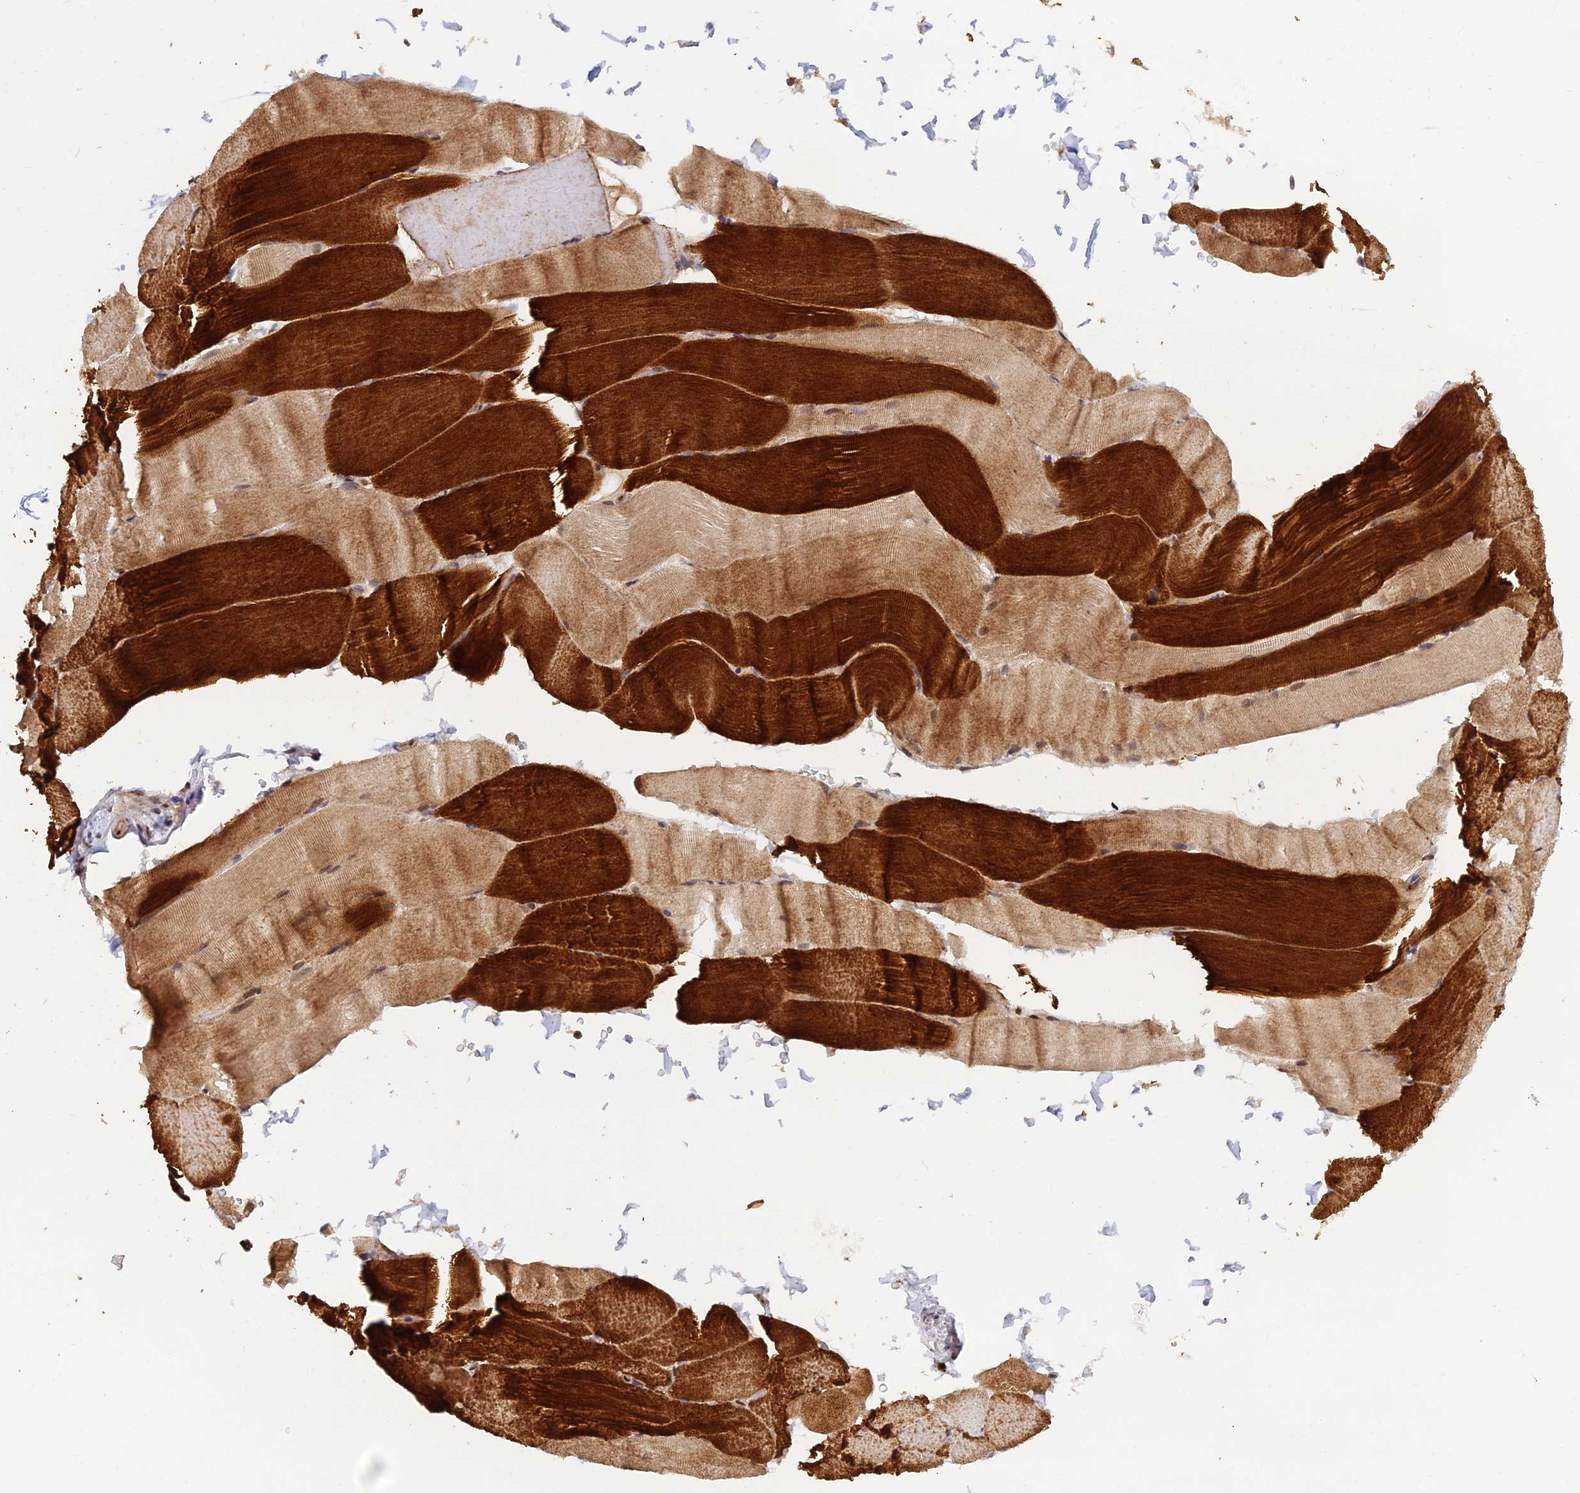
{"staining": {"intensity": "strong", "quantity": ">75%", "location": "cytoplasmic/membranous"}, "tissue": "skeletal muscle", "cell_type": "Myocytes", "image_type": "normal", "snomed": [{"axis": "morphology", "description": "Normal tissue, NOS"}, {"axis": "topography", "description": "Skeletal muscle"}, {"axis": "topography", "description": "Parathyroid gland"}], "caption": "IHC (DAB (3,3'-diaminobenzidine)) staining of normal skeletal muscle reveals strong cytoplasmic/membranous protein positivity in approximately >75% of myocytes.", "gene": "ZNF565", "patient": {"sex": "female", "age": 37}}